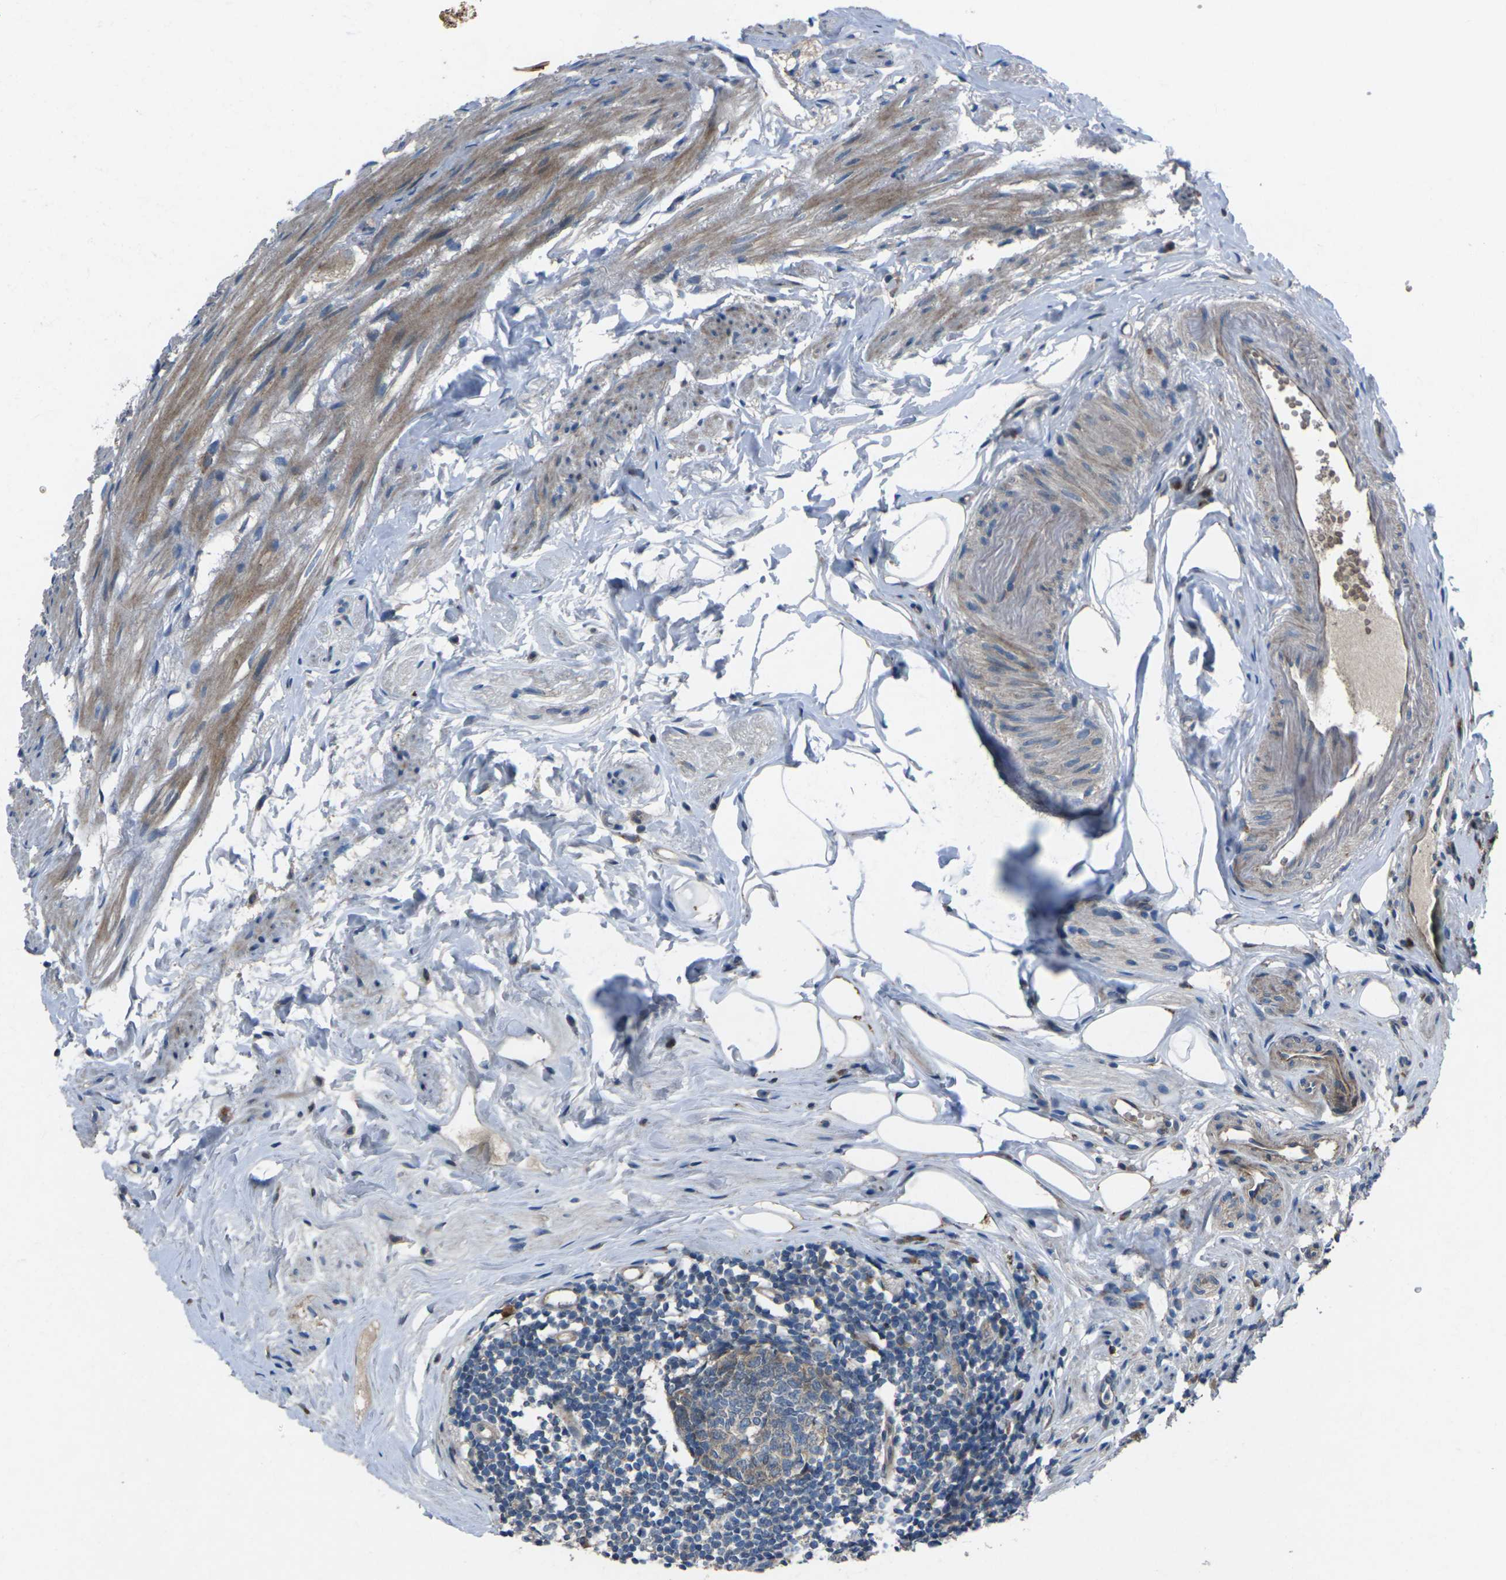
{"staining": {"intensity": "moderate", "quantity": ">75%", "location": "cytoplasmic/membranous"}, "tissue": "appendix", "cell_type": "Glandular cells", "image_type": "normal", "snomed": [{"axis": "morphology", "description": "Normal tissue, NOS"}, {"axis": "topography", "description": "Appendix"}], "caption": "A histopathology image of appendix stained for a protein demonstrates moderate cytoplasmic/membranous brown staining in glandular cells. Using DAB (brown) and hematoxylin (blue) stains, captured at high magnification using brightfield microscopy.", "gene": "EDNRA", "patient": {"sex": "female", "age": 77}}